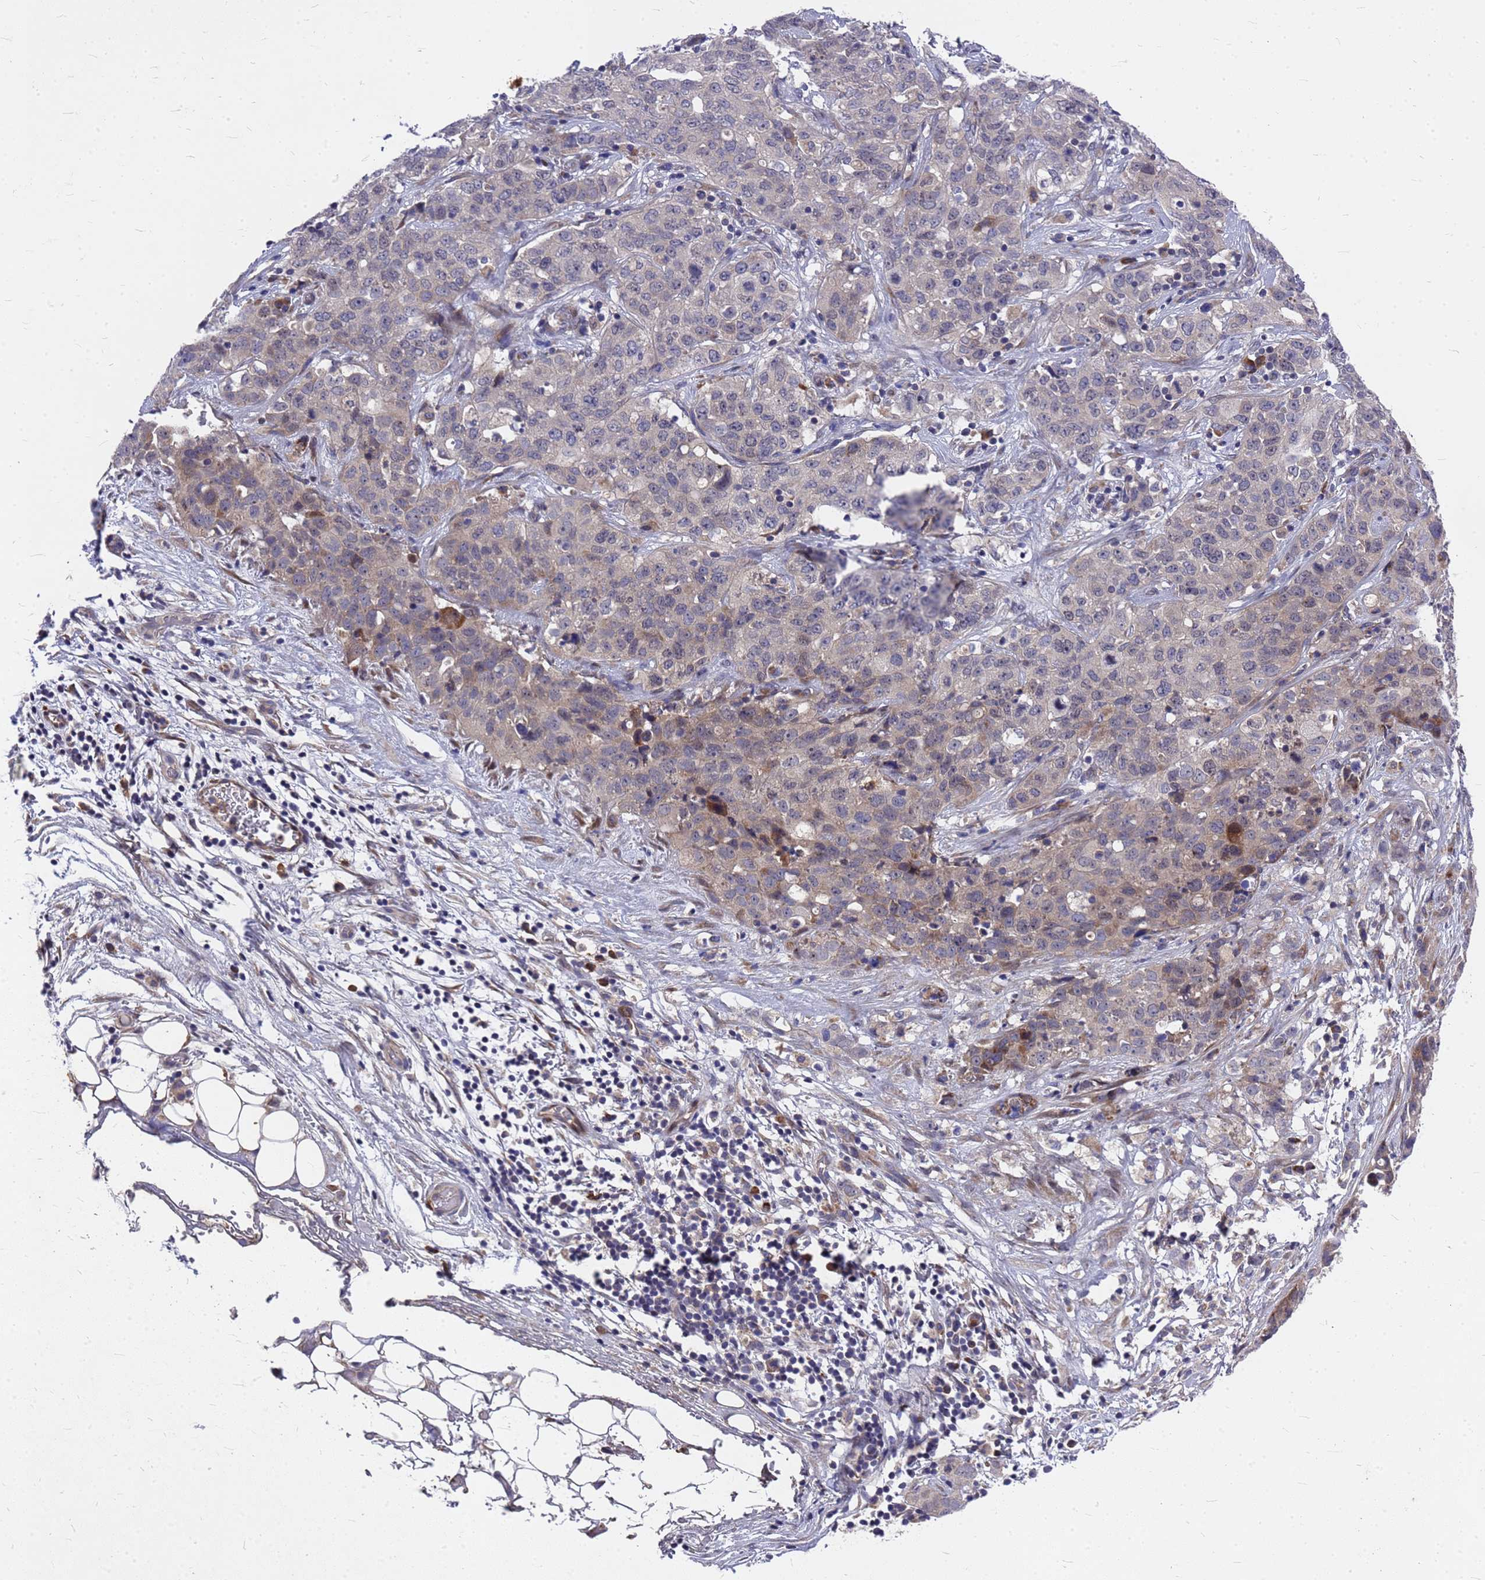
{"staining": {"intensity": "weak", "quantity": "<25%", "location": "cytoplasmic/membranous"}, "tissue": "stomach cancer", "cell_type": "Tumor cells", "image_type": "cancer", "snomed": [{"axis": "morphology", "description": "Normal tissue, NOS"}, {"axis": "morphology", "description": "Adenocarcinoma, NOS"}, {"axis": "topography", "description": "Lymph node"}, {"axis": "topography", "description": "Stomach"}], "caption": "Protein analysis of stomach cancer exhibits no significant expression in tumor cells.", "gene": "ZNF717", "patient": {"sex": "male", "age": 48}}